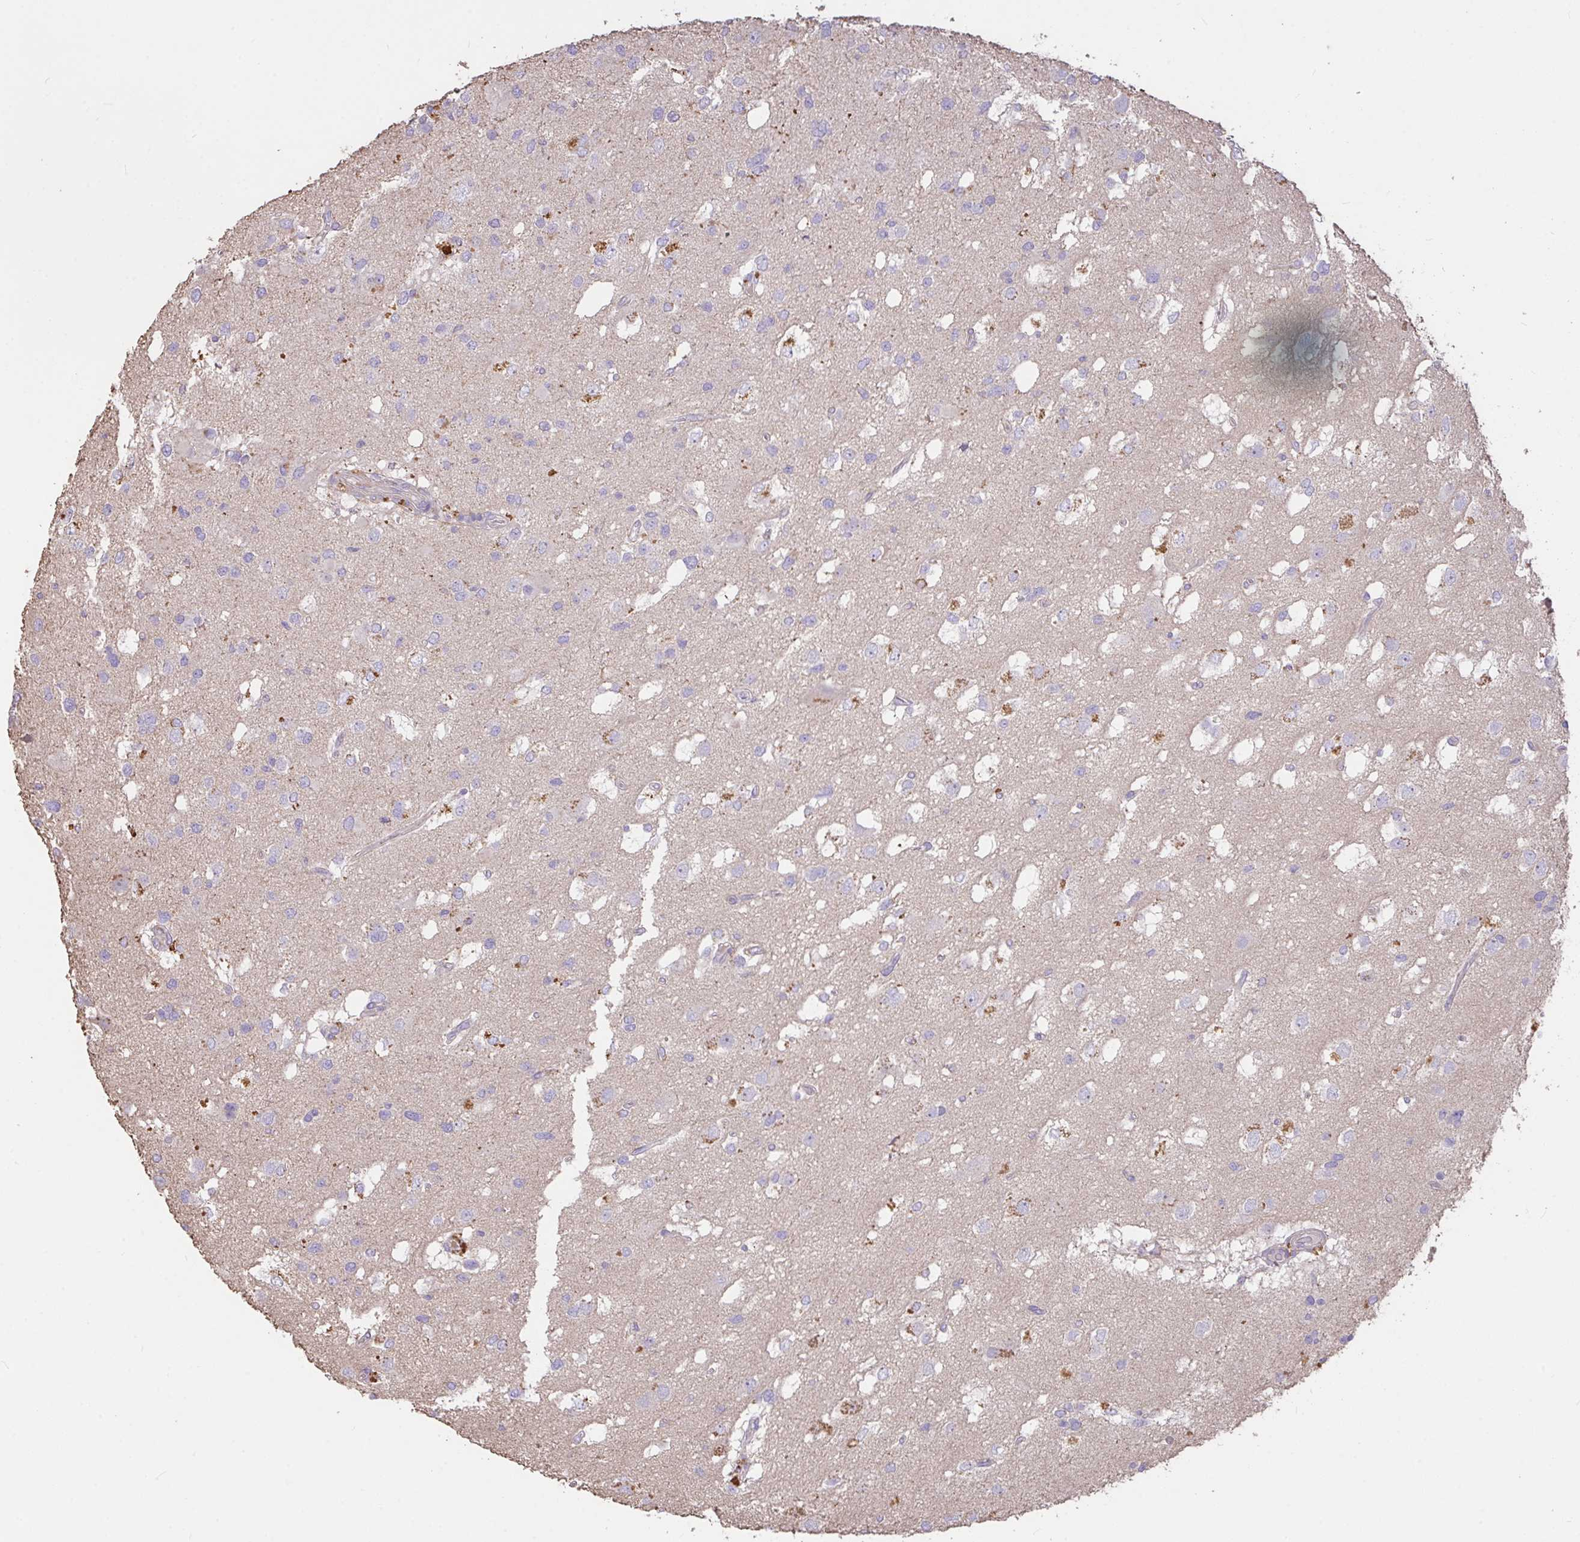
{"staining": {"intensity": "negative", "quantity": "none", "location": "none"}, "tissue": "glioma", "cell_type": "Tumor cells", "image_type": "cancer", "snomed": [{"axis": "morphology", "description": "Glioma, malignant, High grade"}, {"axis": "topography", "description": "Brain"}], "caption": "This is a micrograph of immunohistochemistry (IHC) staining of glioma, which shows no expression in tumor cells. (DAB (3,3'-diaminobenzidine) IHC visualized using brightfield microscopy, high magnification).", "gene": "FCER1A", "patient": {"sex": "male", "age": 53}}